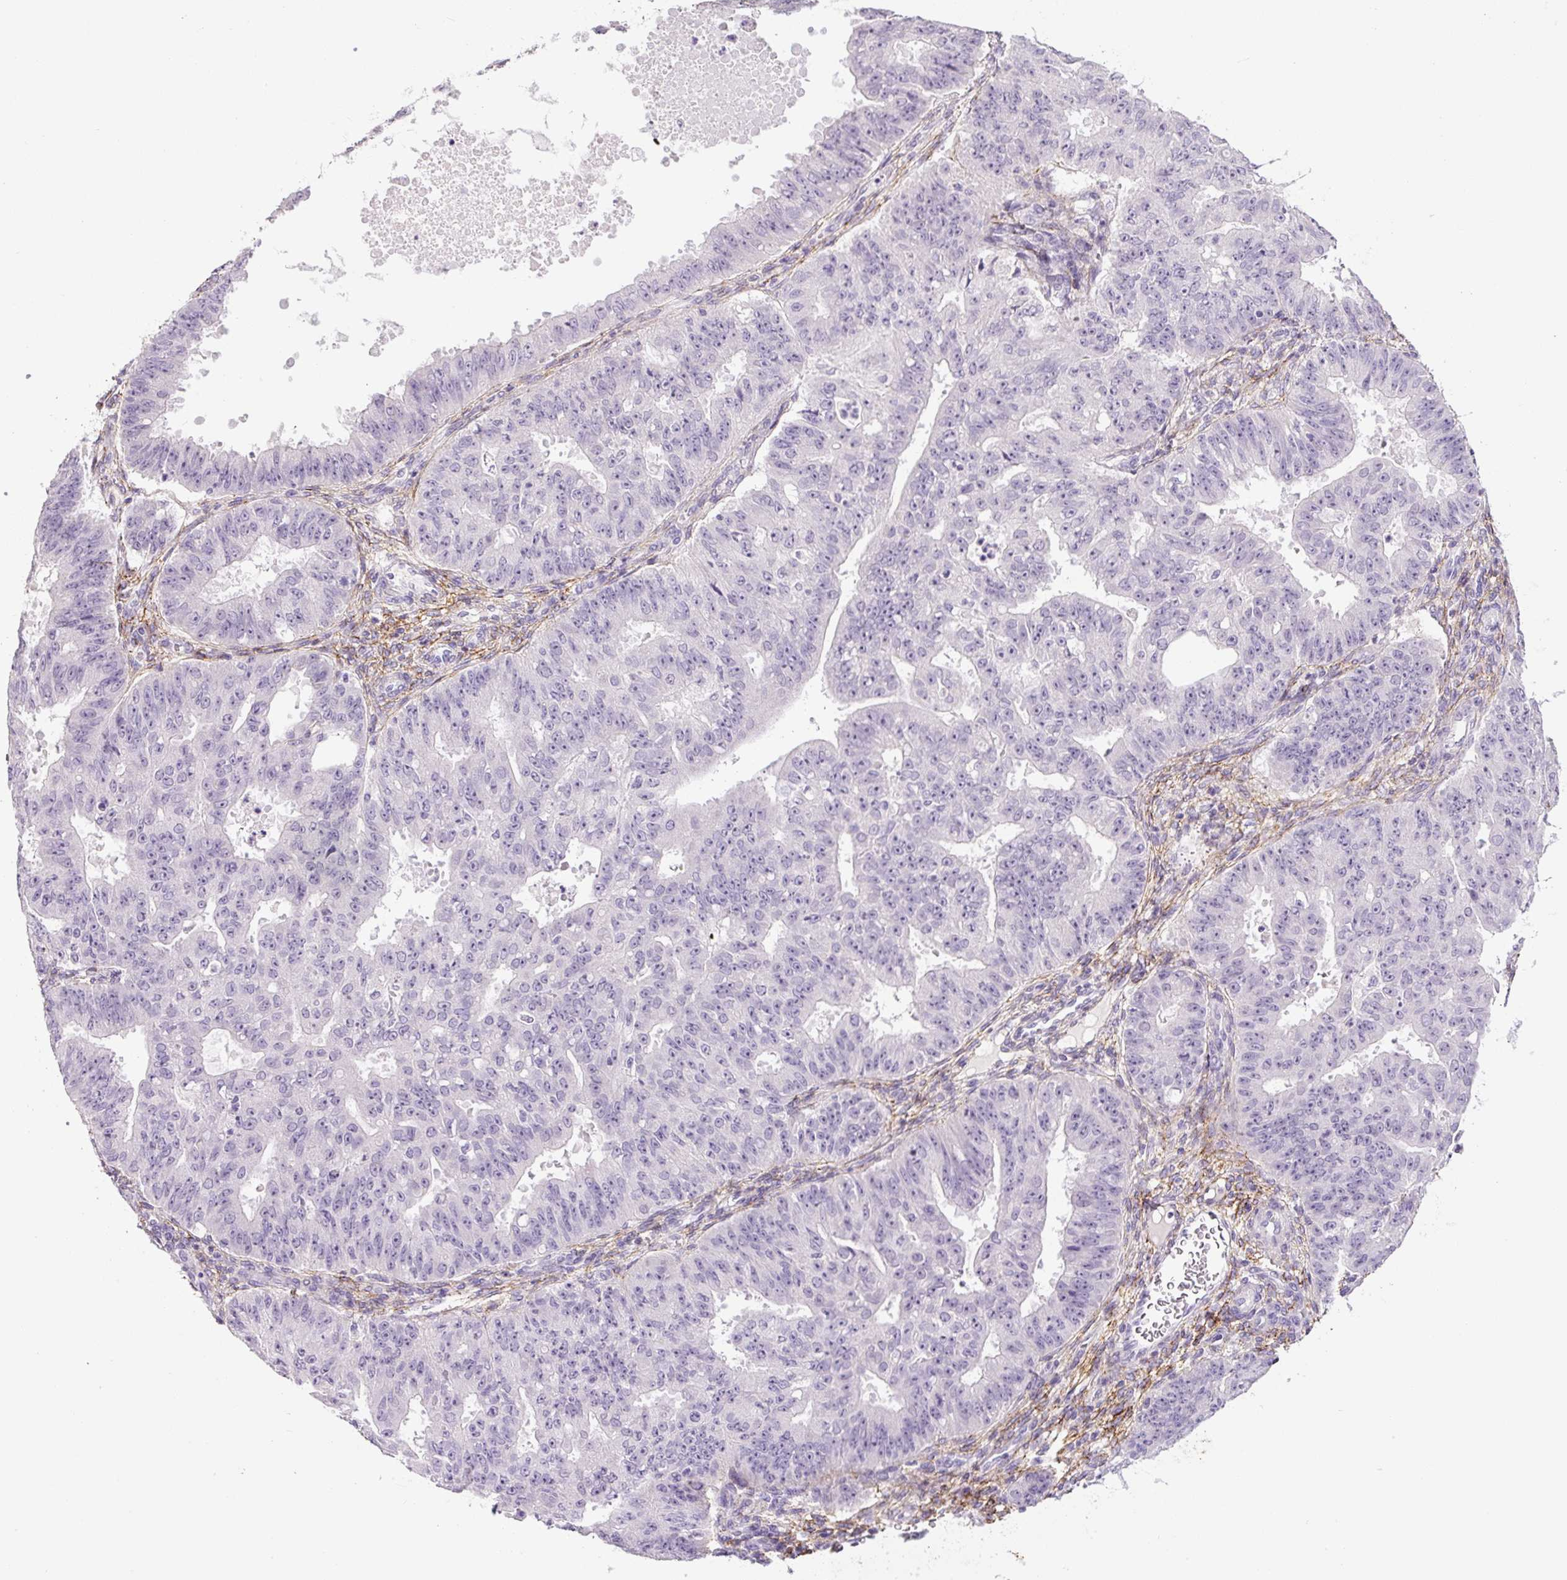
{"staining": {"intensity": "negative", "quantity": "none", "location": "none"}, "tissue": "ovarian cancer", "cell_type": "Tumor cells", "image_type": "cancer", "snomed": [{"axis": "morphology", "description": "Carcinoma, endometroid"}, {"axis": "topography", "description": "Appendix"}, {"axis": "topography", "description": "Ovary"}], "caption": "An immunohistochemistry histopathology image of ovarian cancer is shown. There is no staining in tumor cells of ovarian cancer.", "gene": "FBN1", "patient": {"sex": "female", "age": 42}}